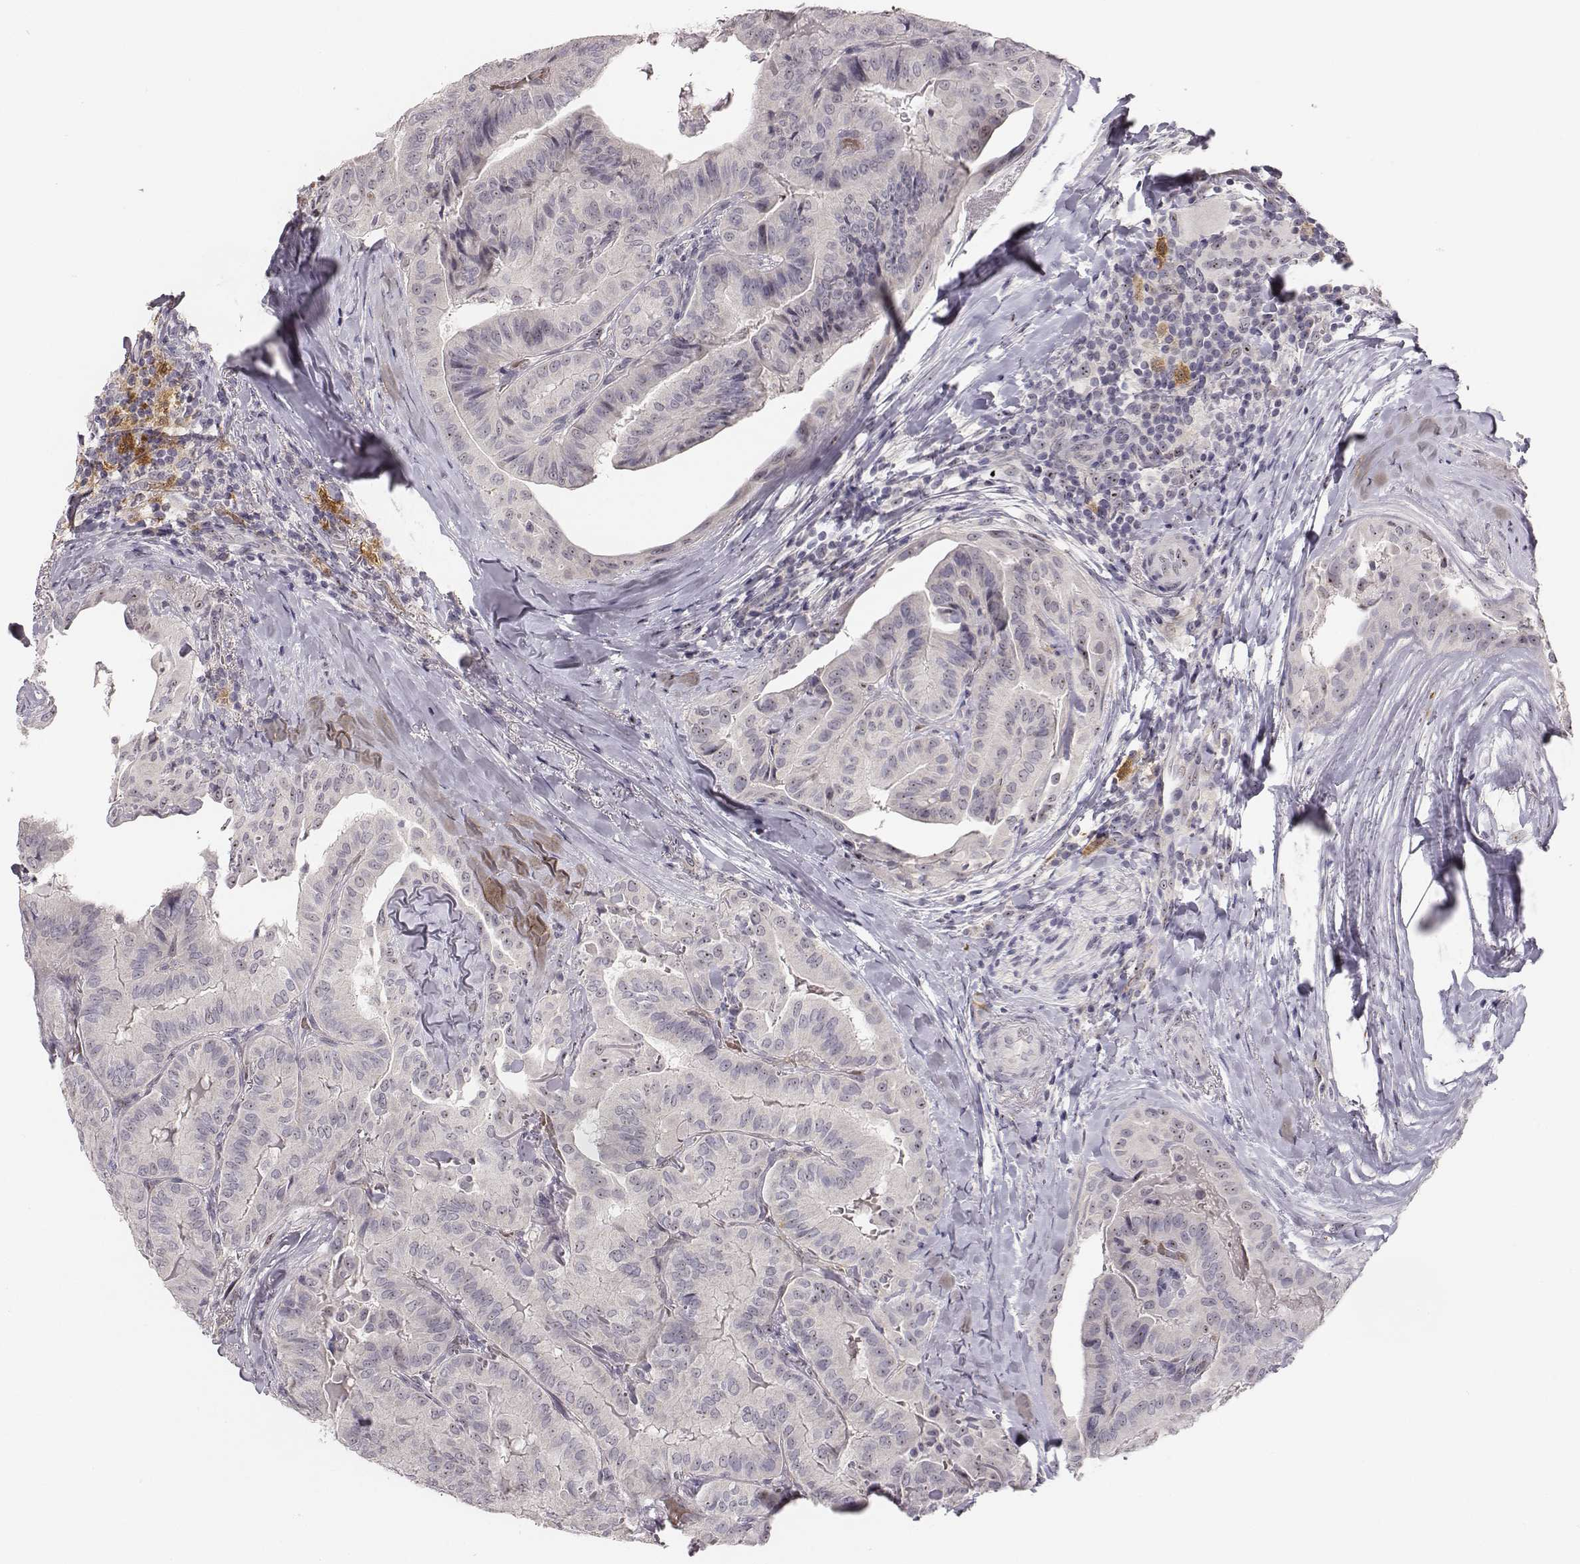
{"staining": {"intensity": "negative", "quantity": "none", "location": "none"}, "tissue": "thyroid cancer", "cell_type": "Tumor cells", "image_type": "cancer", "snomed": [{"axis": "morphology", "description": "Papillary adenocarcinoma, NOS"}, {"axis": "topography", "description": "Thyroid gland"}], "caption": "A histopathology image of thyroid cancer (papillary adenocarcinoma) stained for a protein exhibits no brown staining in tumor cells.", "gene": "NIFK", "patient": {"sex": "female", "age": 68}}